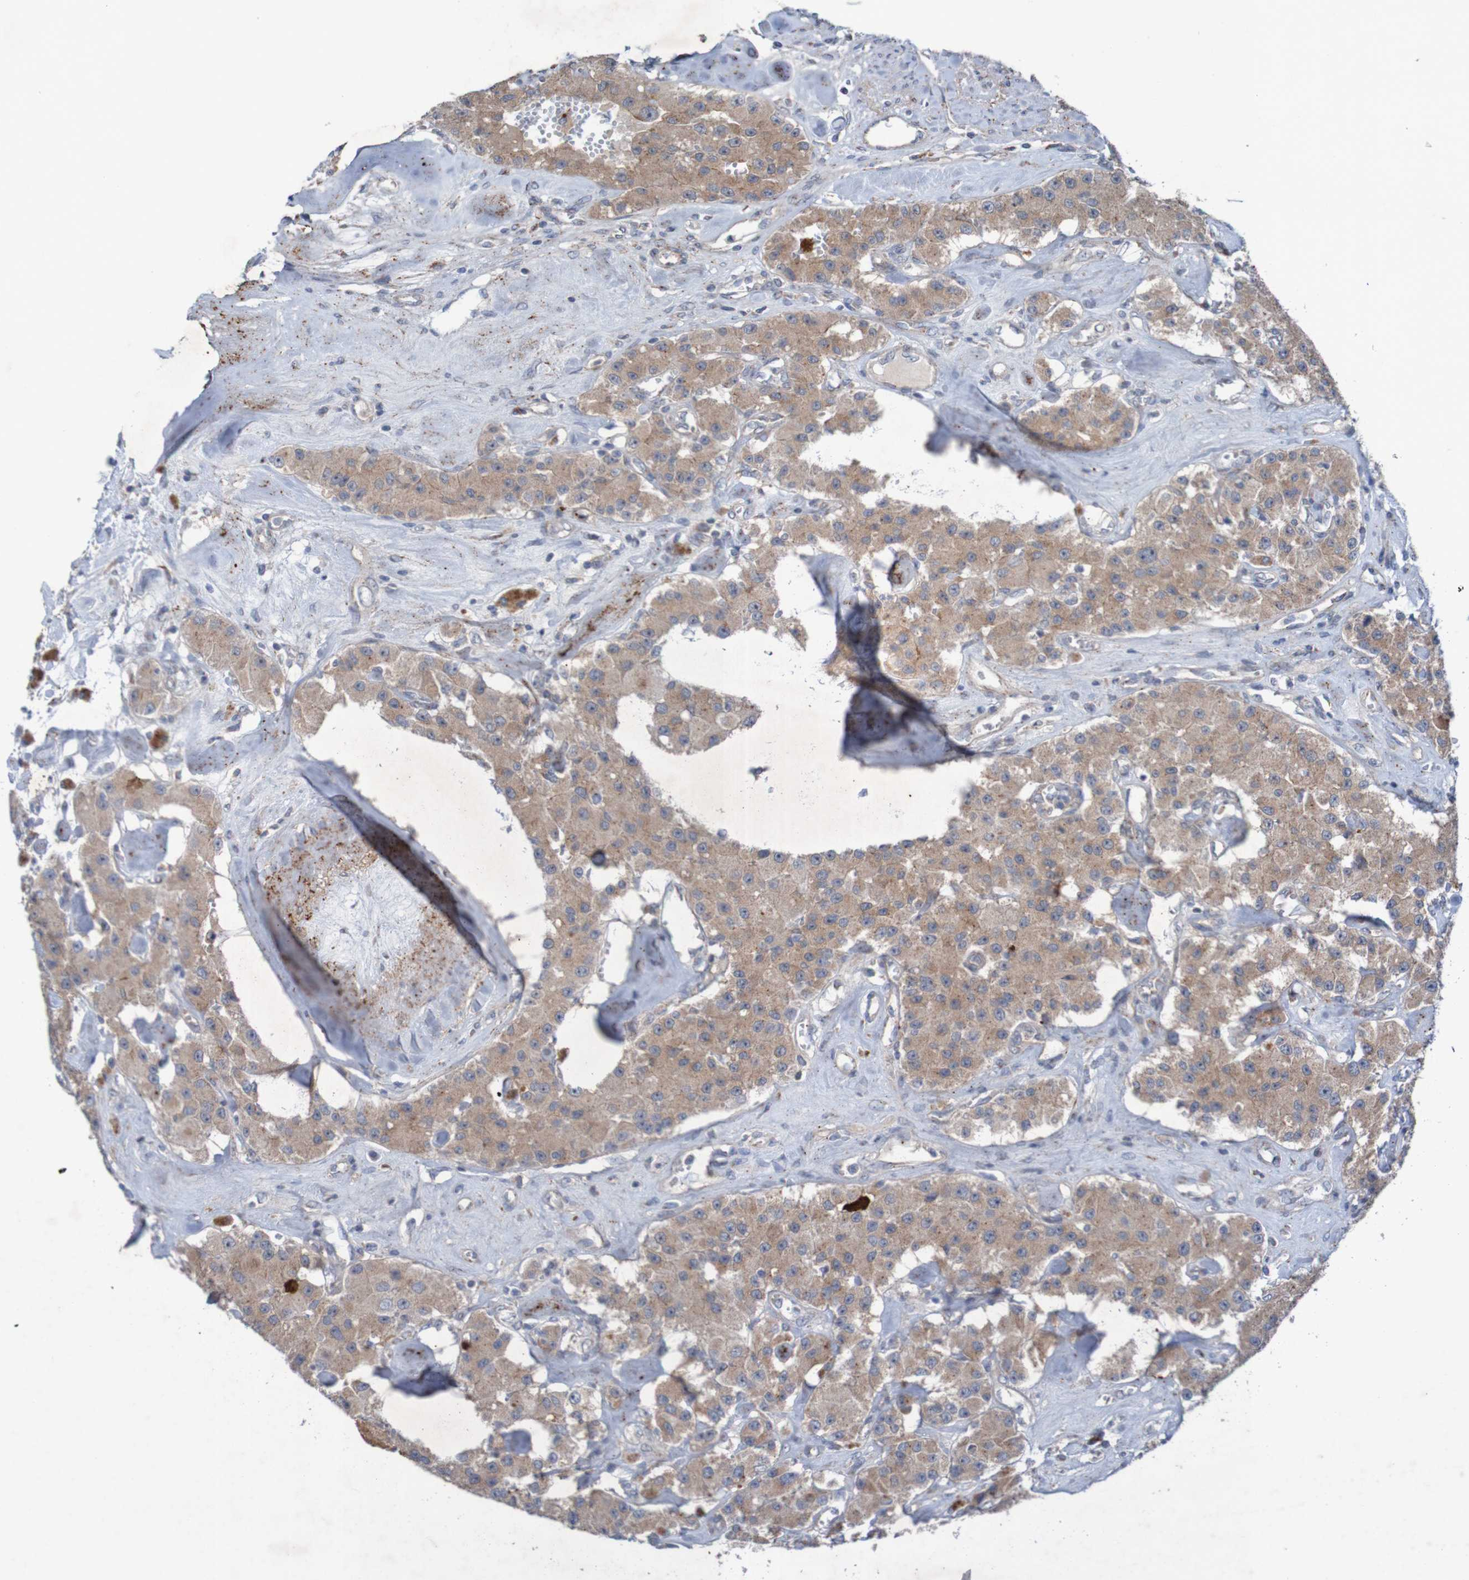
{"staining": {"intensity": "moderate", "quantity": ">75%", "location": "cytoplasmic/membranous"}, "tissue": "carcinoid", "cell_type": "Tumor cells", "image_type": "cancer", "snomed": [{"axis": "morphology", "description": "Carcinoid, malignant, NOS"}, {"axis": "topography", "description": "Pancreas"}], "caption": "A brown stain highlights moderate cytoplasmic/membranous staining of a protein in carcinoid tumor cells.", "gene": "ANGPT4", "patient": {"sex": "male", "age": 41}}